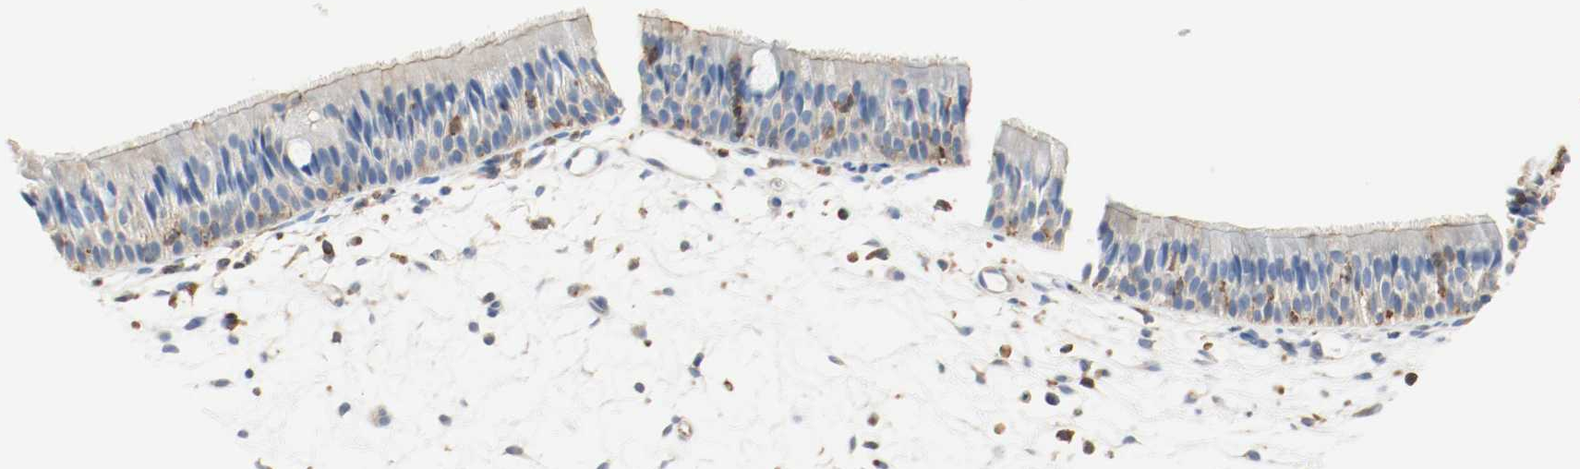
{"staining": {"intensity": "weak", "quantity": "25%-75%", "location": "cytoplasmic/membranous,nuclear"}, "tissue": "nasopharynx", "cell_type": "Respiratory epithelial cells", "image_type": "normal", "snomed": [{"axis": "morphology", "description": "Normal tissue, NOS"}, {"axis": "topography", "description": "Nasopharynx"}], "caption": "Human nasopharynx stained with a brown dye reveals weak cytoplasmic/membranous,nuclear positive staining in approximately 25%-75% of respiratory epithelial cells.", "gene": "ARPC1B", "patient": {"sex": "female", "age": 54}}